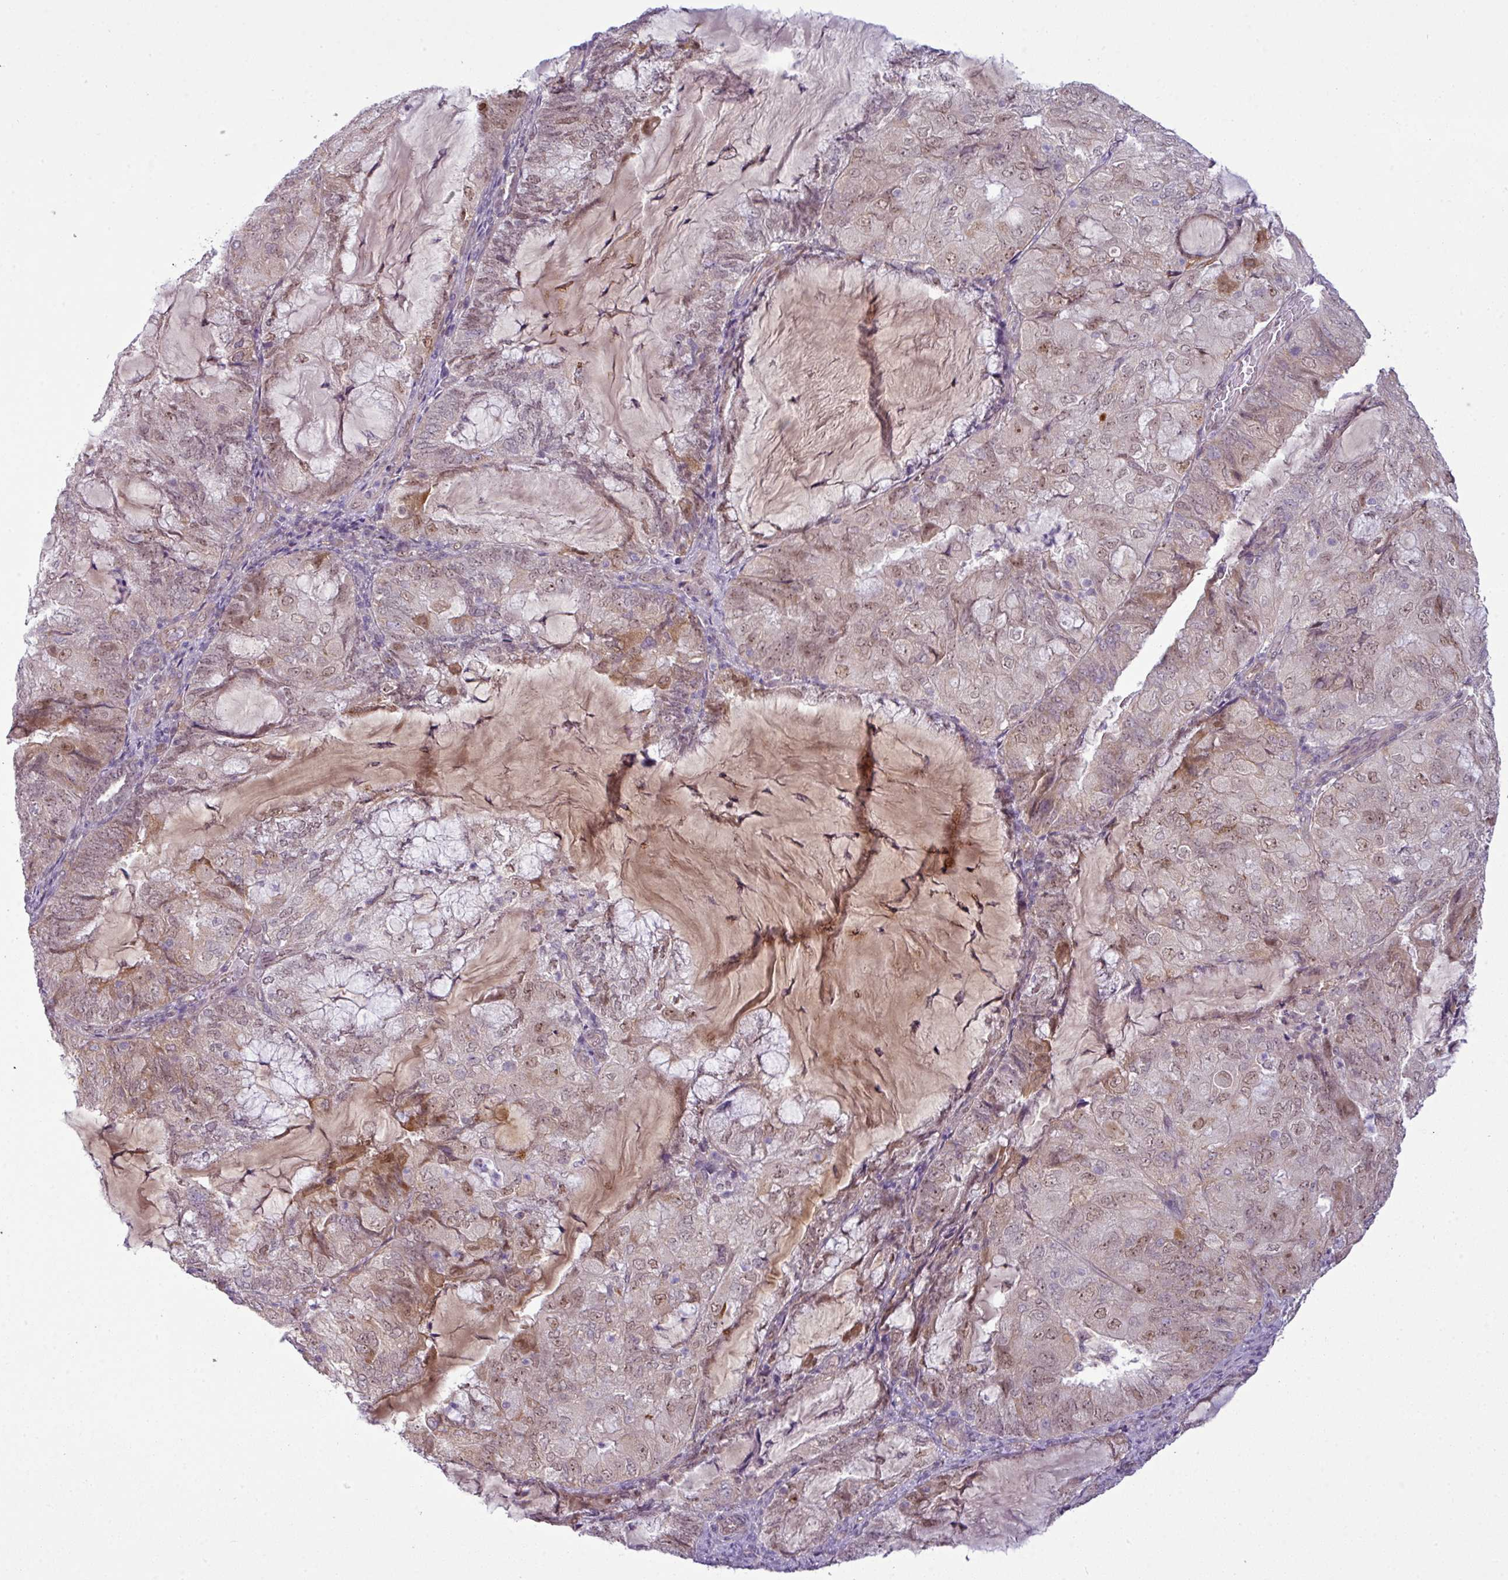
{"staining": {"intensity": "weak", "quantity": "25%-75%", "location": "nuclear"}, "tissue": "endometrial cancer", "cell_type": "Tumor cells", "image_type": "cancer", "snomed": [{"axis": "morphology", "description": "Adenocarcinoma, NOS"}, {"axis": "topography", "description": "Endometrium"}], "caption": "This is a micrograph of immunohistochemistry staining of adenocarcinoma (endometrial), which shows weak staining in the nuclear of tumor cells.", "gene": "MAK16", "patient": {"sex": "female", "age": 81}}